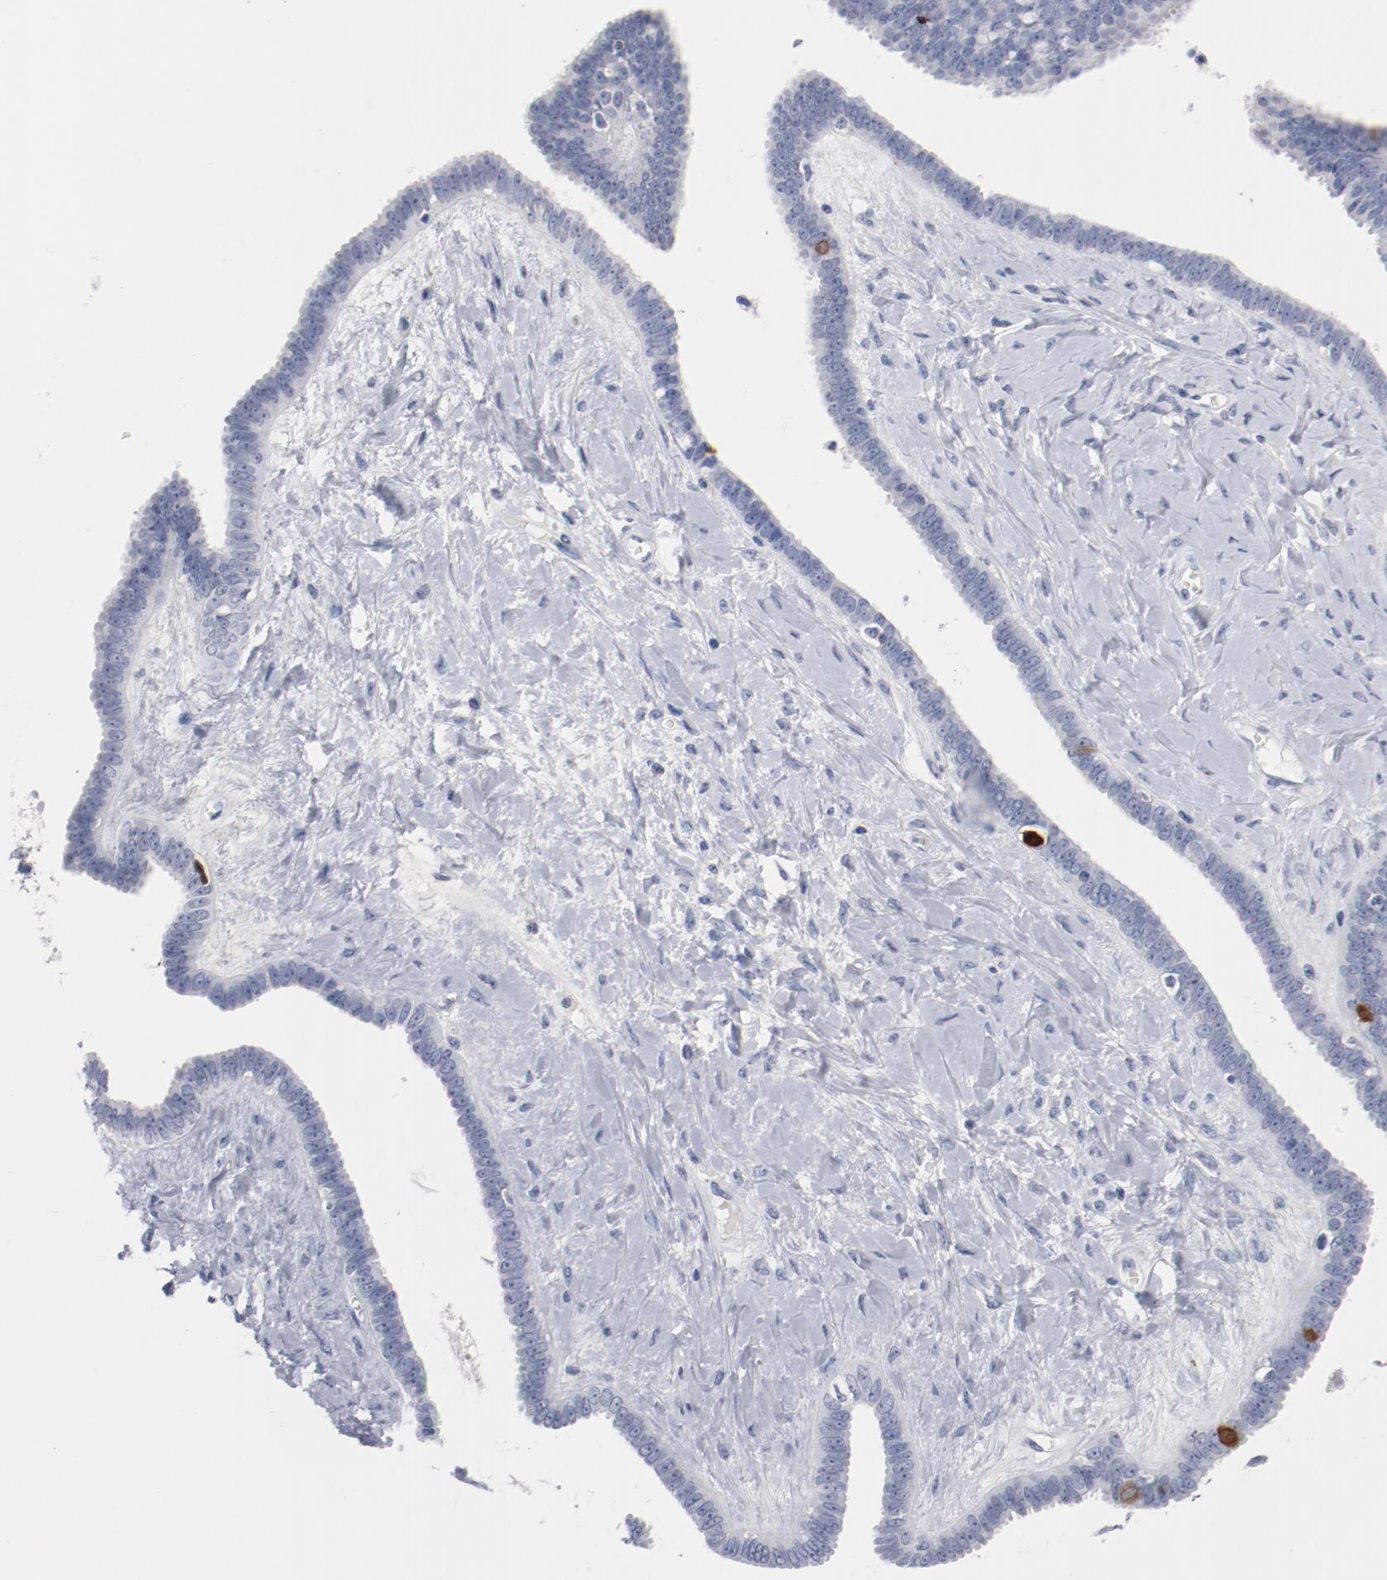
{"staining": {"intensity": "moderate", "quantity": "<25%", "location": "nuclear"}, "tissue": "ovarian cancer", "cell_type": "Tumor cells", "image_type": "cancer", "snomed": [{"axis": "morphology", "description": "Cystadenocarcinoma, serous, NOS"}, {"axis": "topography", "description": "Ovary"}], "caption": "A photomicrograph of human ovarian cancer stained for a protein displays moderate nuclear brown staining in tumor cells.", "gene": "CDC20", "patient": {"sex": "female", "age": 71}}